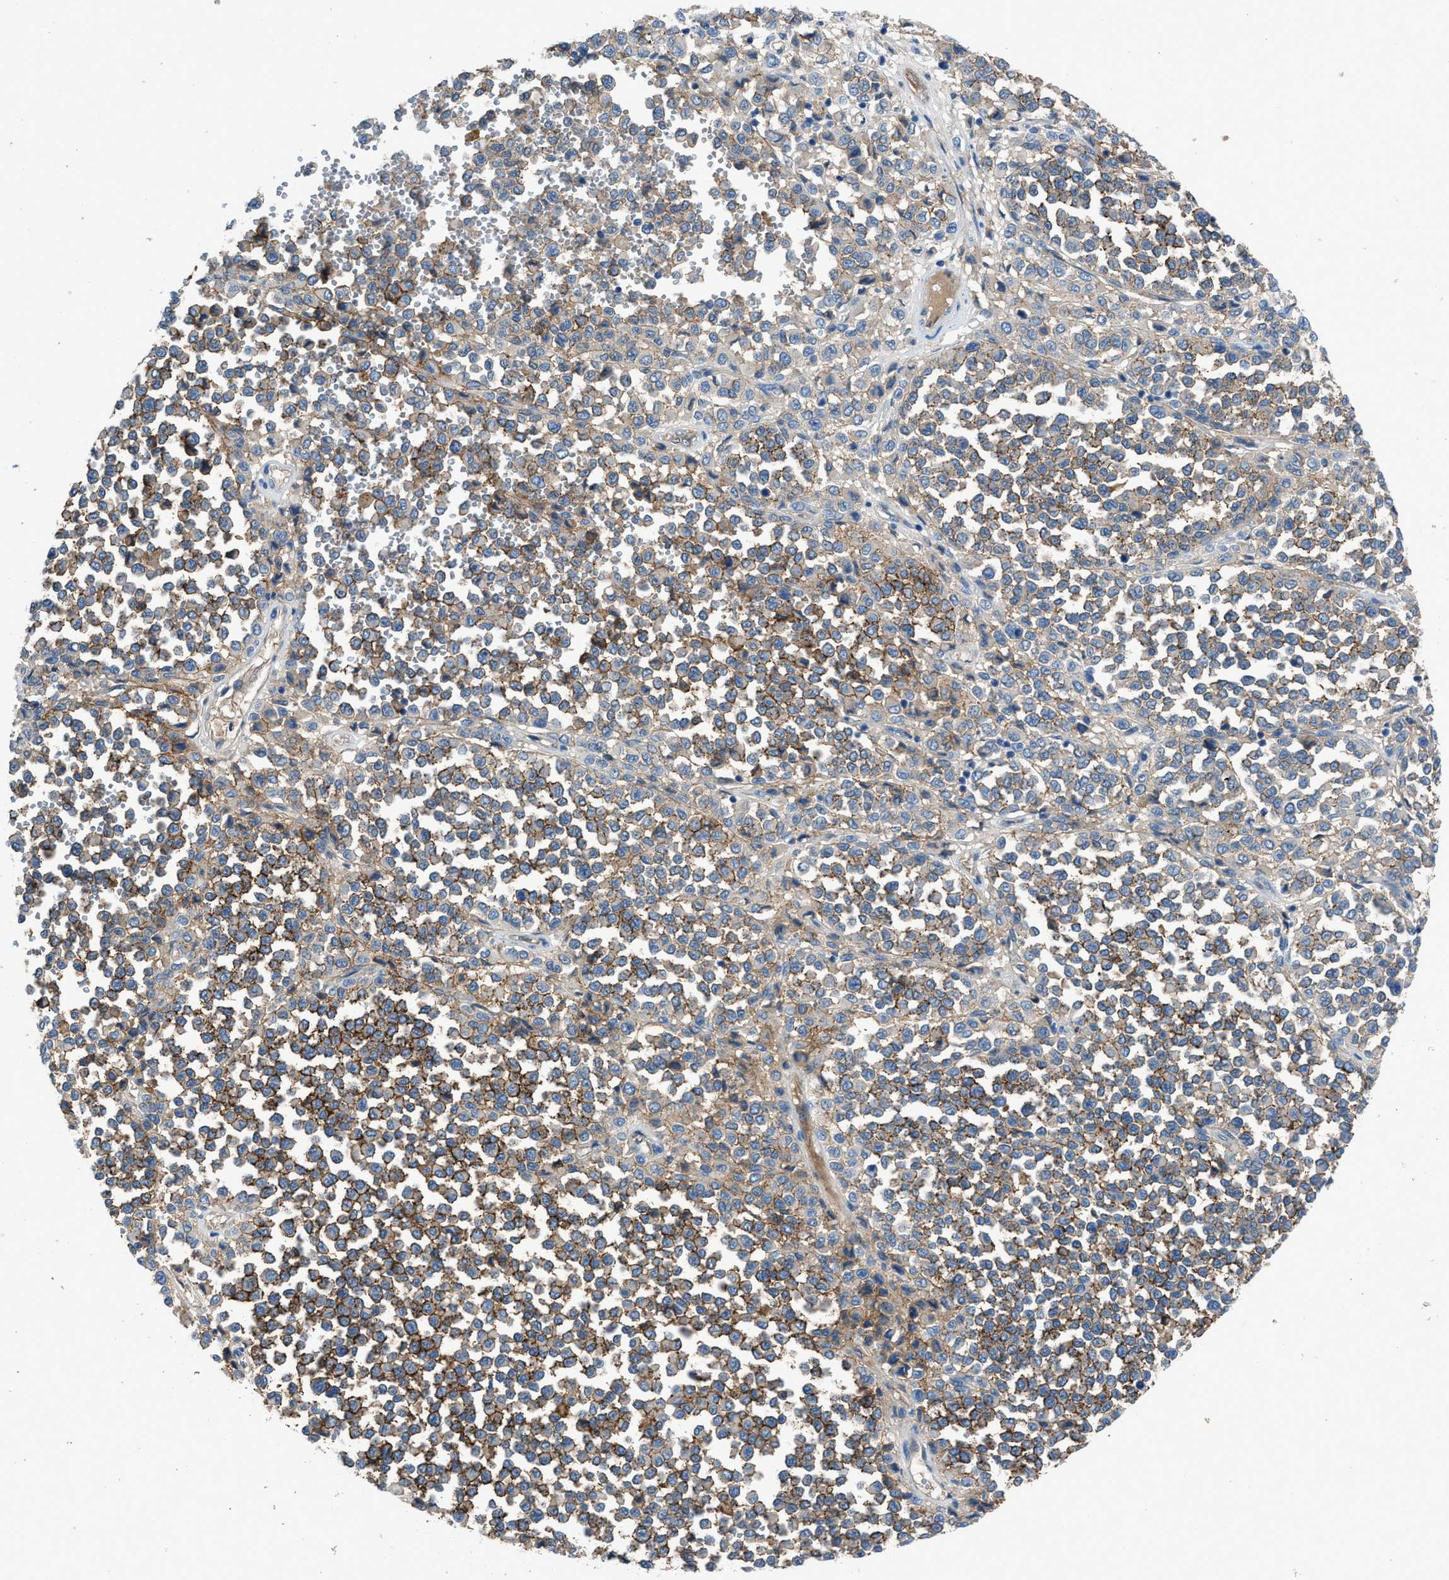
{"staining": {"intensity": "weak", "quantity": "25%-75%", "location": "cytoplasmic/membranous"}, "tissue": "melanoma", "cell_type": "Tumor cells", "image_type": "cancer", "snomed": [{"axis": "morphology", "description": "Malignant melanoma, Metastatic site"}, {"axis": "topography", "description": "Pancreas"}], "caption": "Brown immunohistochemical staining in melanoma reveals weak cytoplasmic/membranous positivity in about 25%-75% of tumor cells.", "gene": "PTGFRN", "patient": {"sex": "female", "age": 30}}